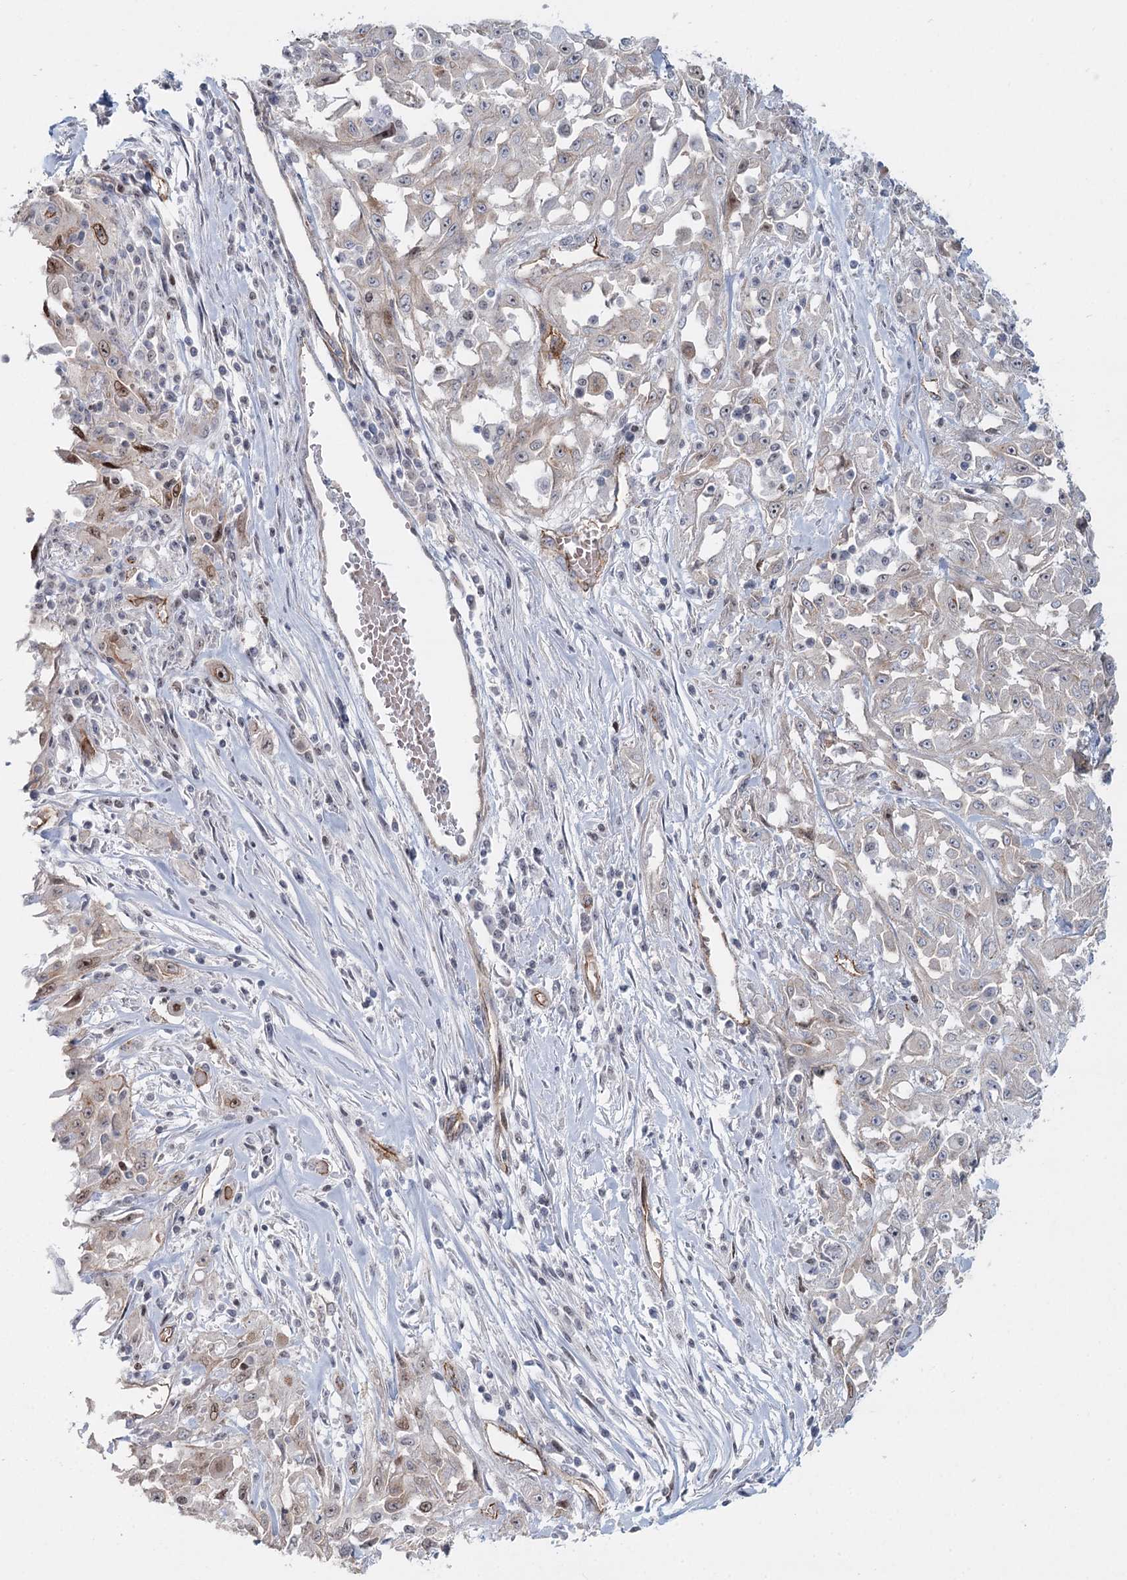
{"staining": {"intensity": "moderate", "quantity": "<25%", "location": "nuclear"}, "tissue": "skin cancer", "cell_type": "Tumor cells", "image_type": "cancer", "snomed": [{"axis": "morphology", "description": "Squamous cell carcinoma, NOS"}, {"axis": "morphology", "description": "Squamous cell carcinoma, metastatic, NOS"}, {"axis": "topography", "description": "Skin"}, {"axis": "topography", "description": "Lymph node"}], "caption": "A low amount of moderate nuclear positivity is present in about <25% of tumor cells in skin cancer (metastatic squamous cell carcinoma) tissue. (IHC, brightfield microscopy, high magnification).", "gene": "ZFYVE28", "patient": {"sex": "male", "age": 75}}